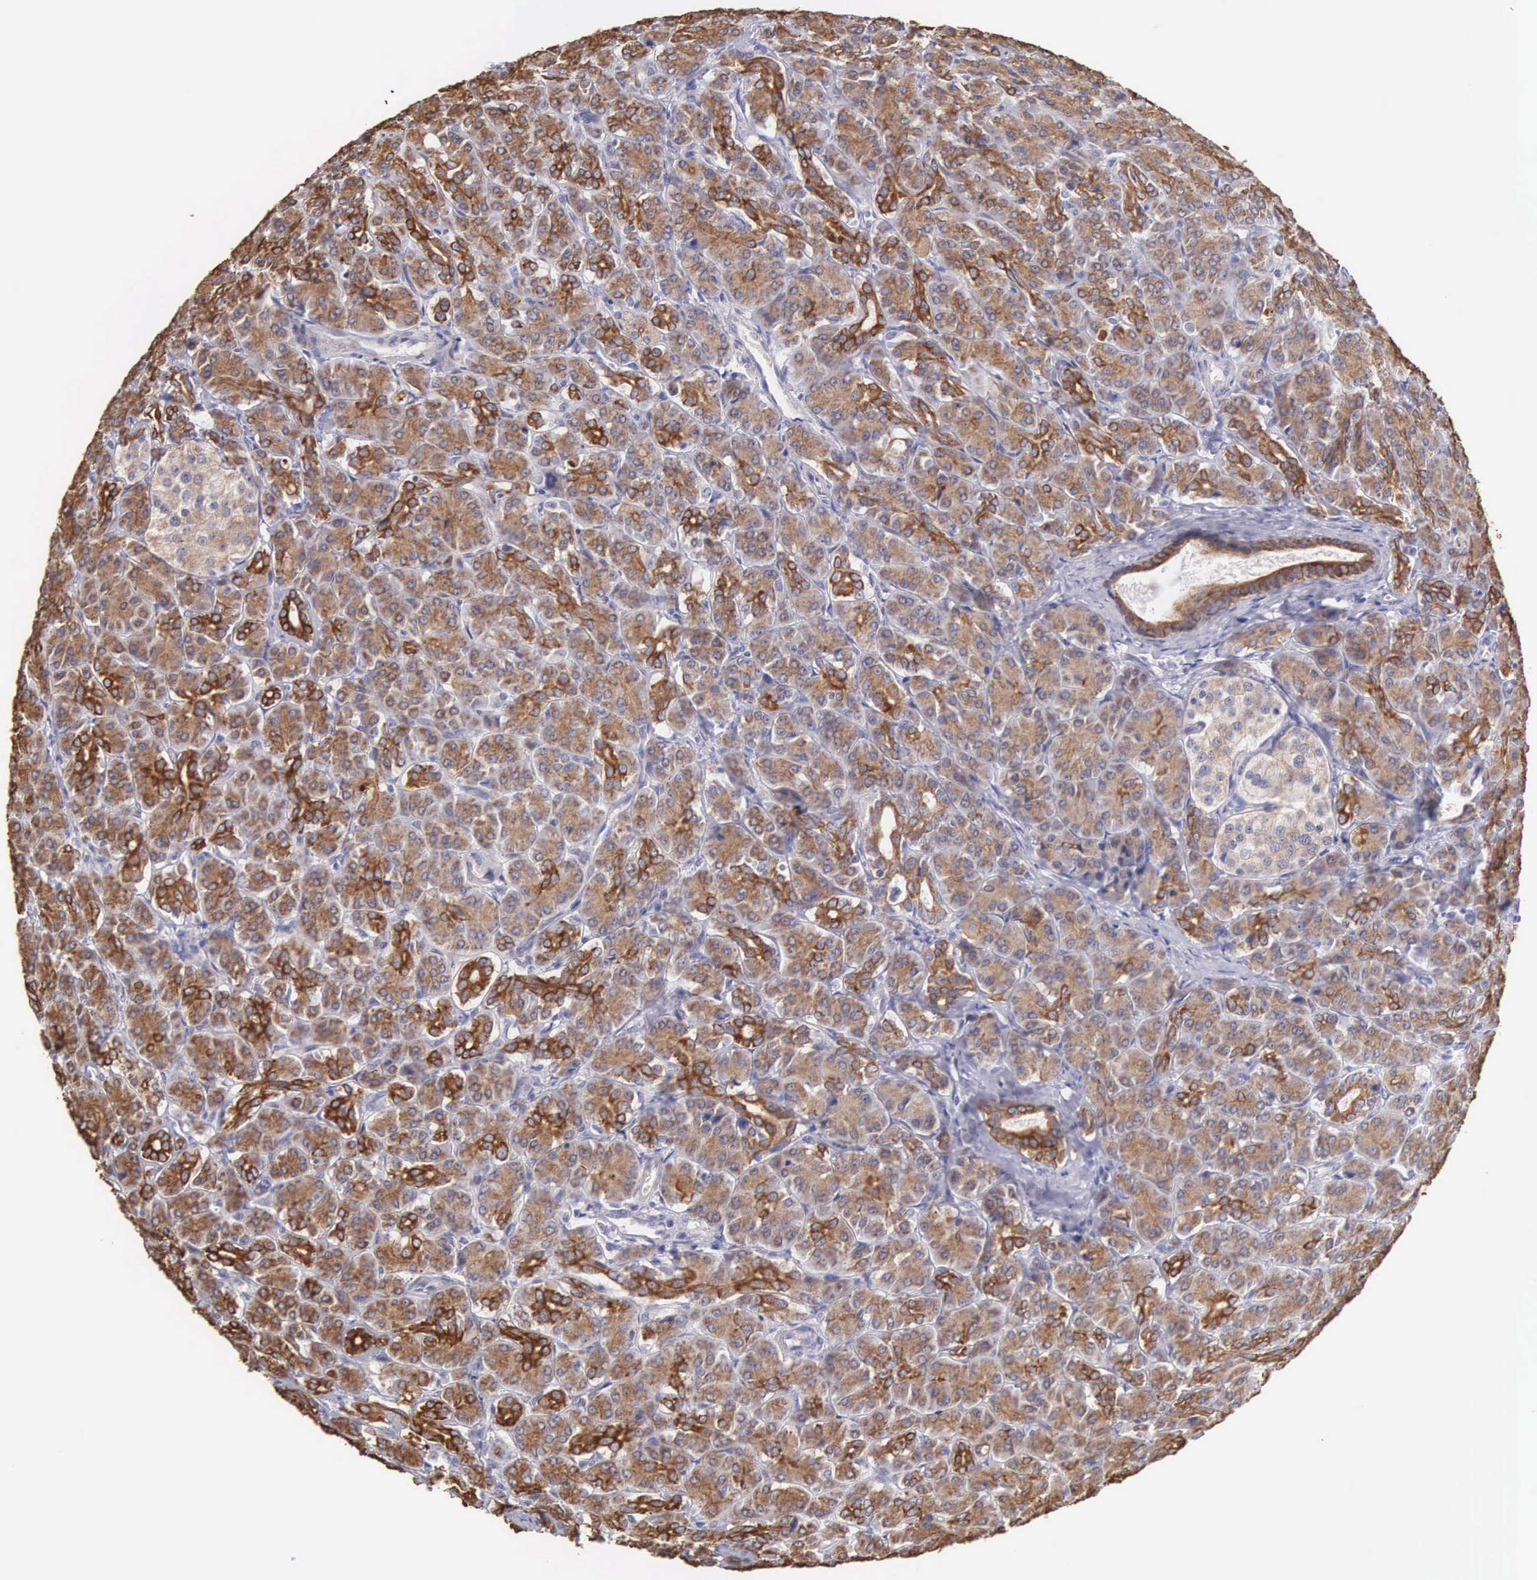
{"staining": {"intensity": "moderate", "quantity": ">75%", "location": "cytoplasmic/membranous"}, "tissue": "pancreas", "cell_type": "Exocrine glandular cells", "image_type": "normal", "snomed": [{"axis": "morphology", "description": "Normal tissue, NOS"}, {"axis": "topography", "description": "Lymph node"}, {"axis": "topography", "description": "Pancreas"}], "caption": "Immunohistochemistry (IHC) micrograph of normal human pancreas stained for a protein (brown), which reveals medium levels of moderate cytoplasmic/membranous staining in about >75% of exocrine glandular cells.", "gene": "PIR", "patient": {"sex": "male", "age": 59}}